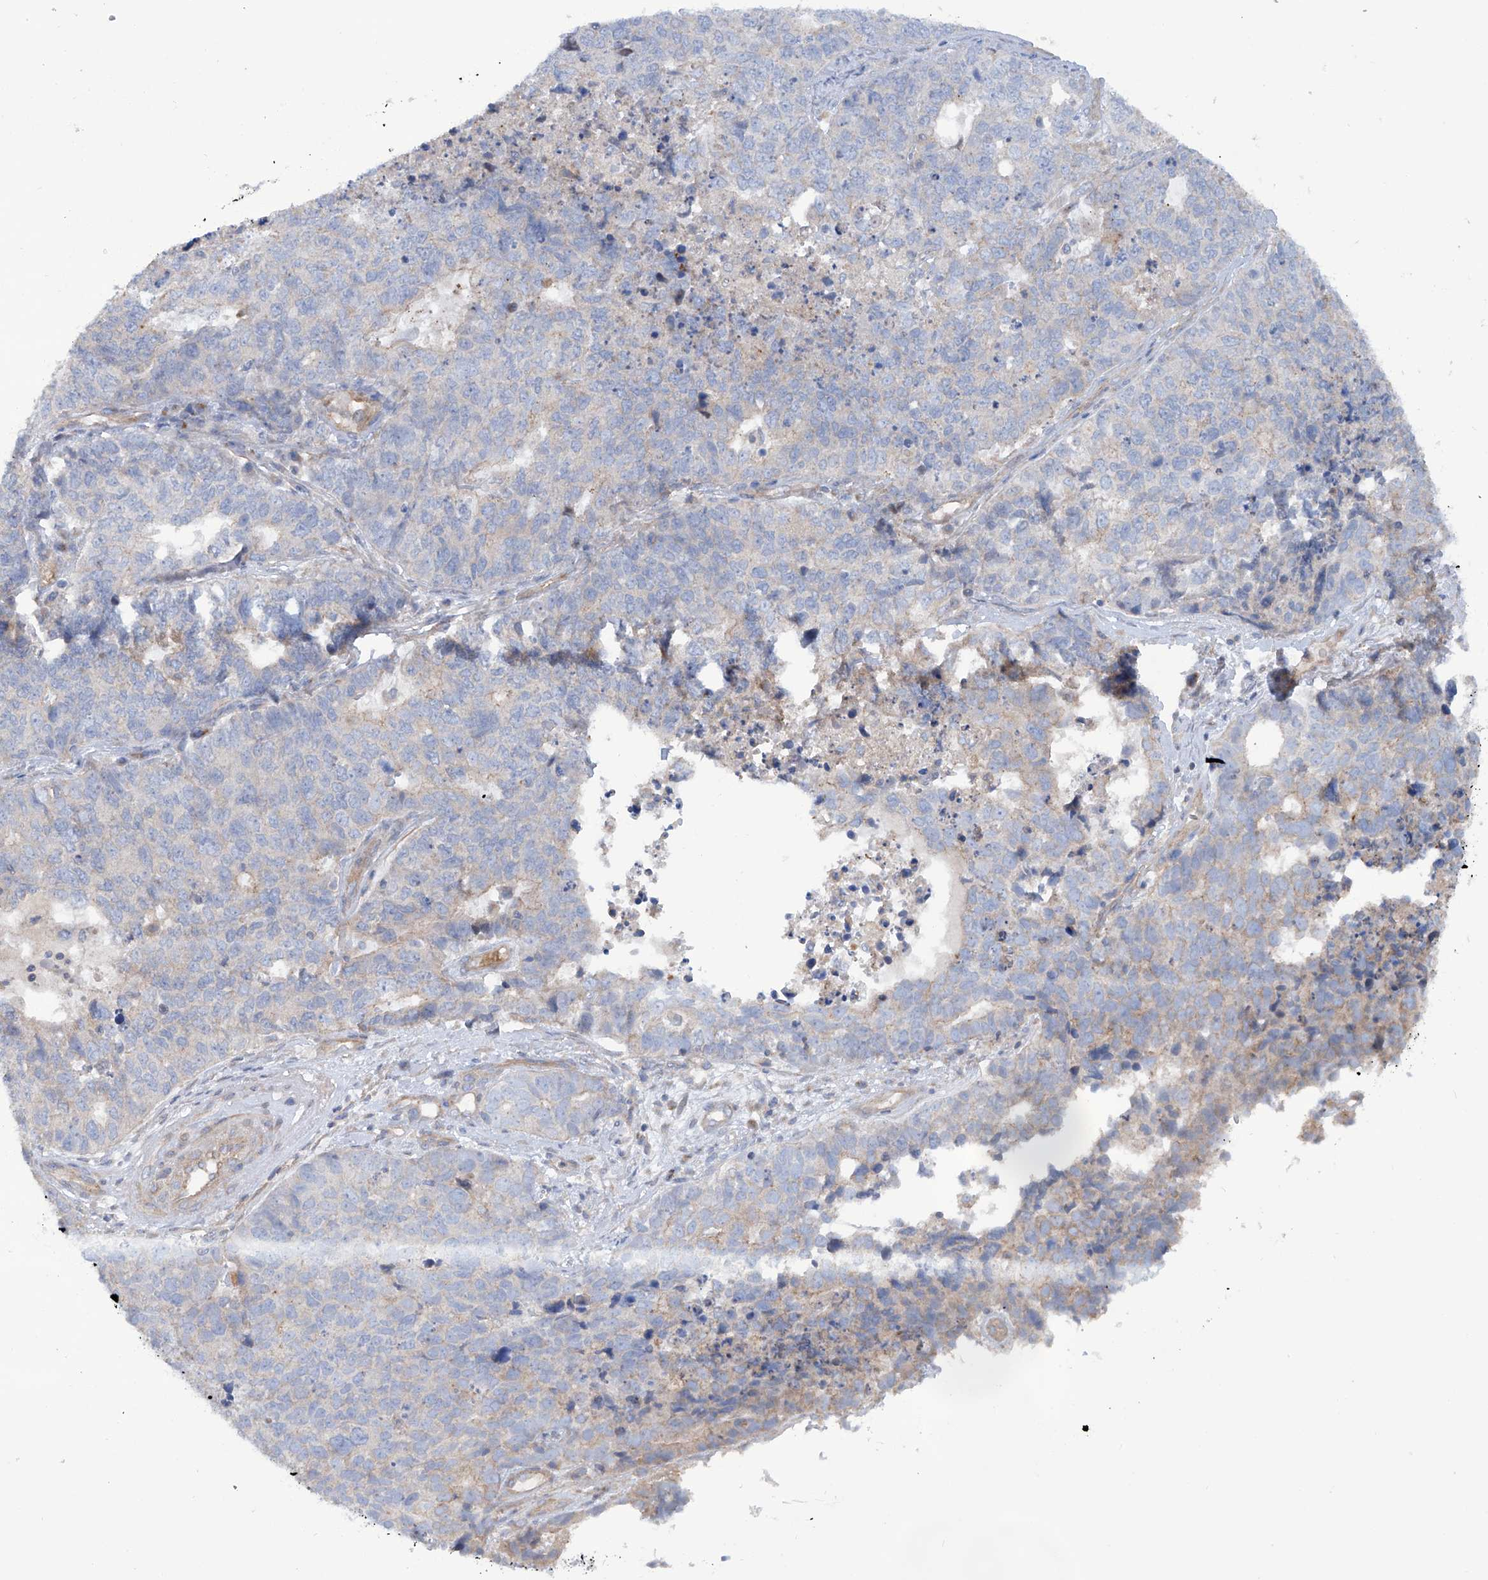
{"staining": {"intensity": "negative", "quantity": "none", "location": "none"}, "tissue": "cervical cancer", "cell_type": "Tumor cells", "image_type": "cancer", "snomed": [{"axis": "morphology", "description": "Squamous cell carcinoma, NOS"}, {"axis": "topography", "description": "Cervix"}], "caption": "Protein analysis of cervical cancer (squamous cell carcinoma) exhibits no significant positivity in tumor cells.", "gene": "TMEM209", "patient": {"sex": "female", "age": 63}}